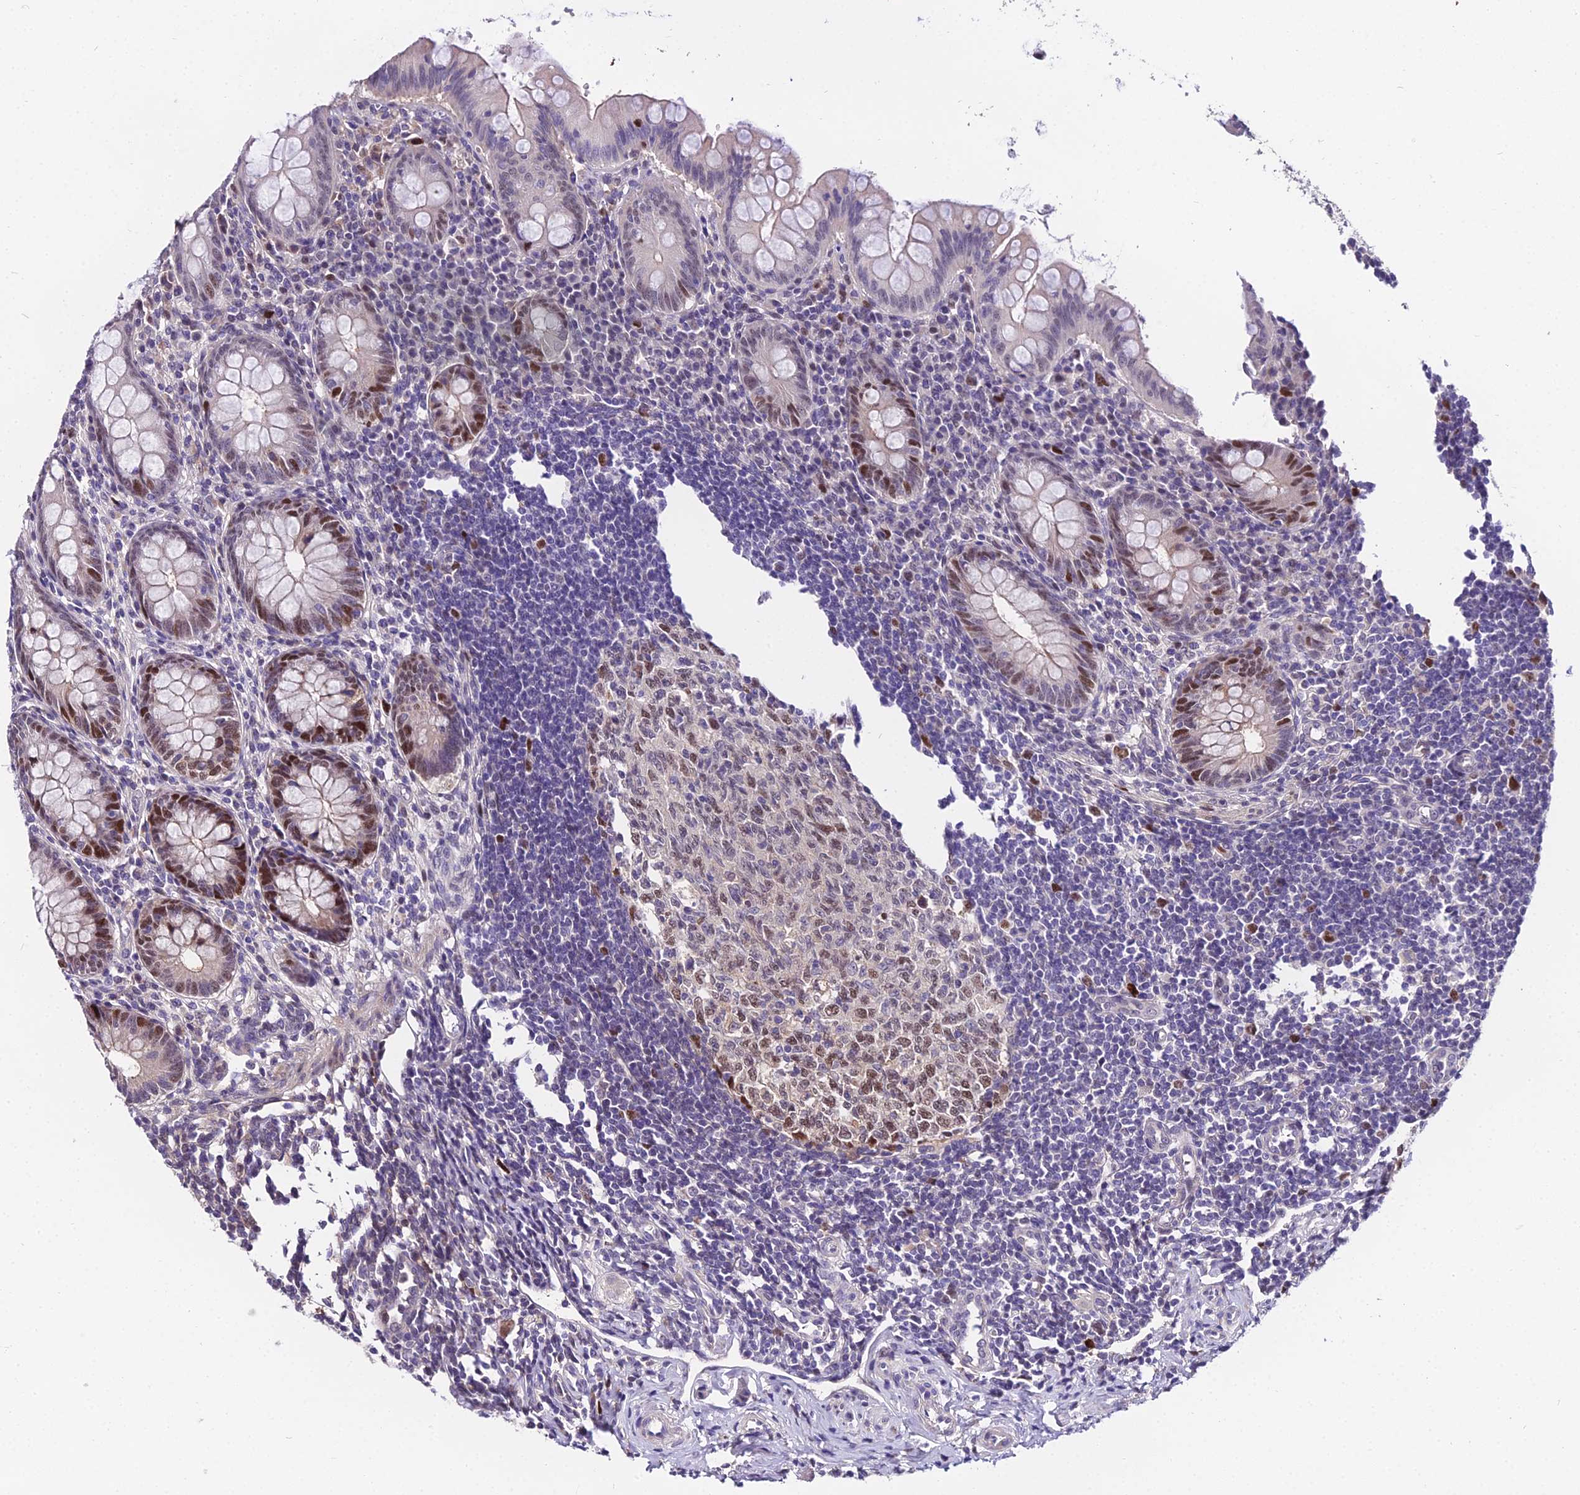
{"staining": {"intensity": "moderate", "quantity": "25%-75%", "location": "nuclear"}, "tissue": "appendix", "cell_type": "Glandular cells", "image_type": "normal", "snomed": [{"axis": "morphology", "description": "Normal tissue, NOS"}, {"axis": "topography", "description": "Appendix"}], "caption": "The immunohistochemical stain labels moderate nuclear positivity in glandular cells of benign appendix. The staining is performed using DAB brown chromogen to label protein expression. The nuclei are counter-stained blue using hematoxylin.", "gene": "TRIML2", "patient": {"sex": "female", "age": 33}}